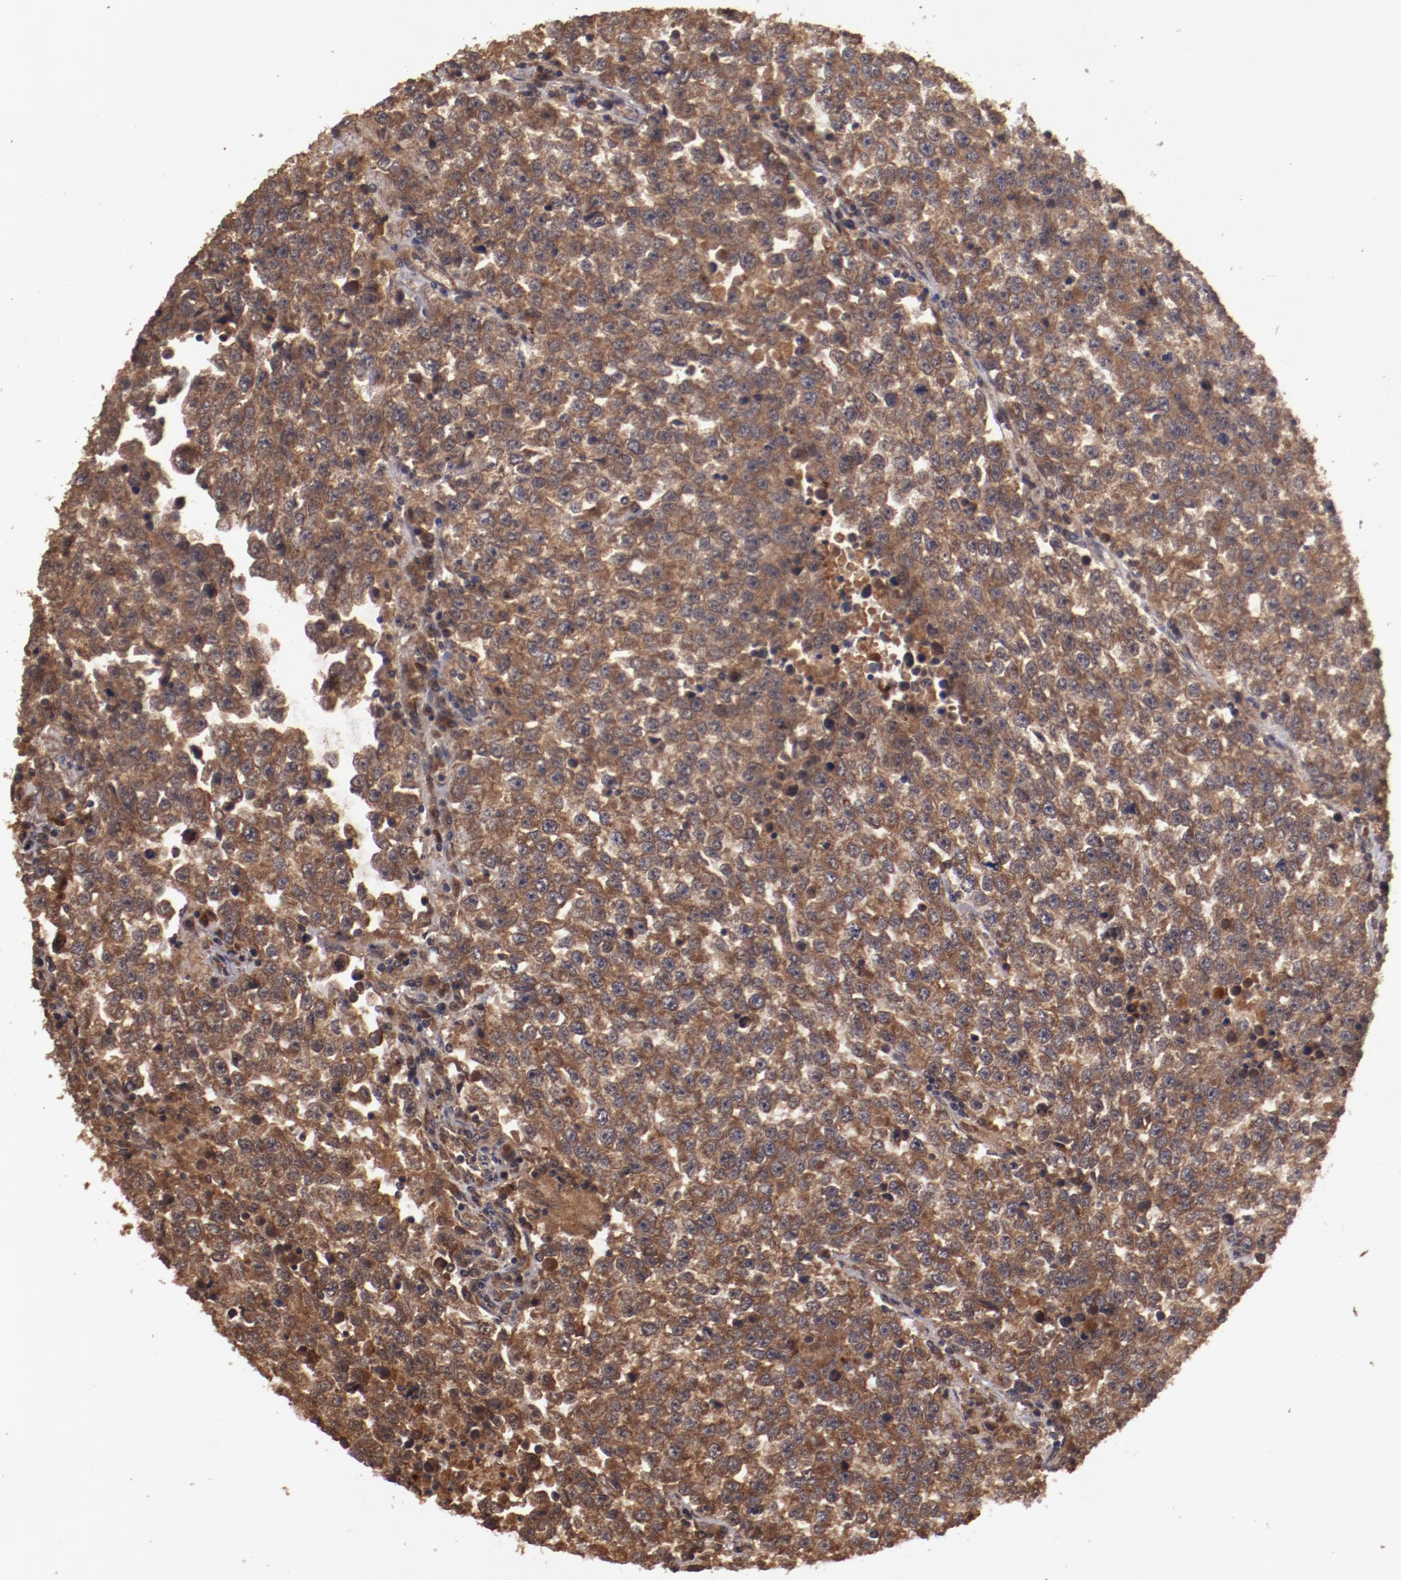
{"staining": {"intensity": "strong", "quantity": ">75%", "location": "cytoplasmic/membranous"}, "tissue": "testis cancer", "cell_type": "Tumor cells", "image_type": "cancer", "snomed": [{"axis": "morphology", "description": "Seminoma, NOS"}, {"axis": "topography", "description": "Testis"}], "caption": "This photomicrograph exhibits testis seminoma stained with IHC to label a protein in brown. The cytoplasmic/membranous of tumor cells show strong positivity for the protein. Nuclei are counter-stained blue.", "gene": "TXNDC16", "patient": {"sex": "male", "age": 36}}